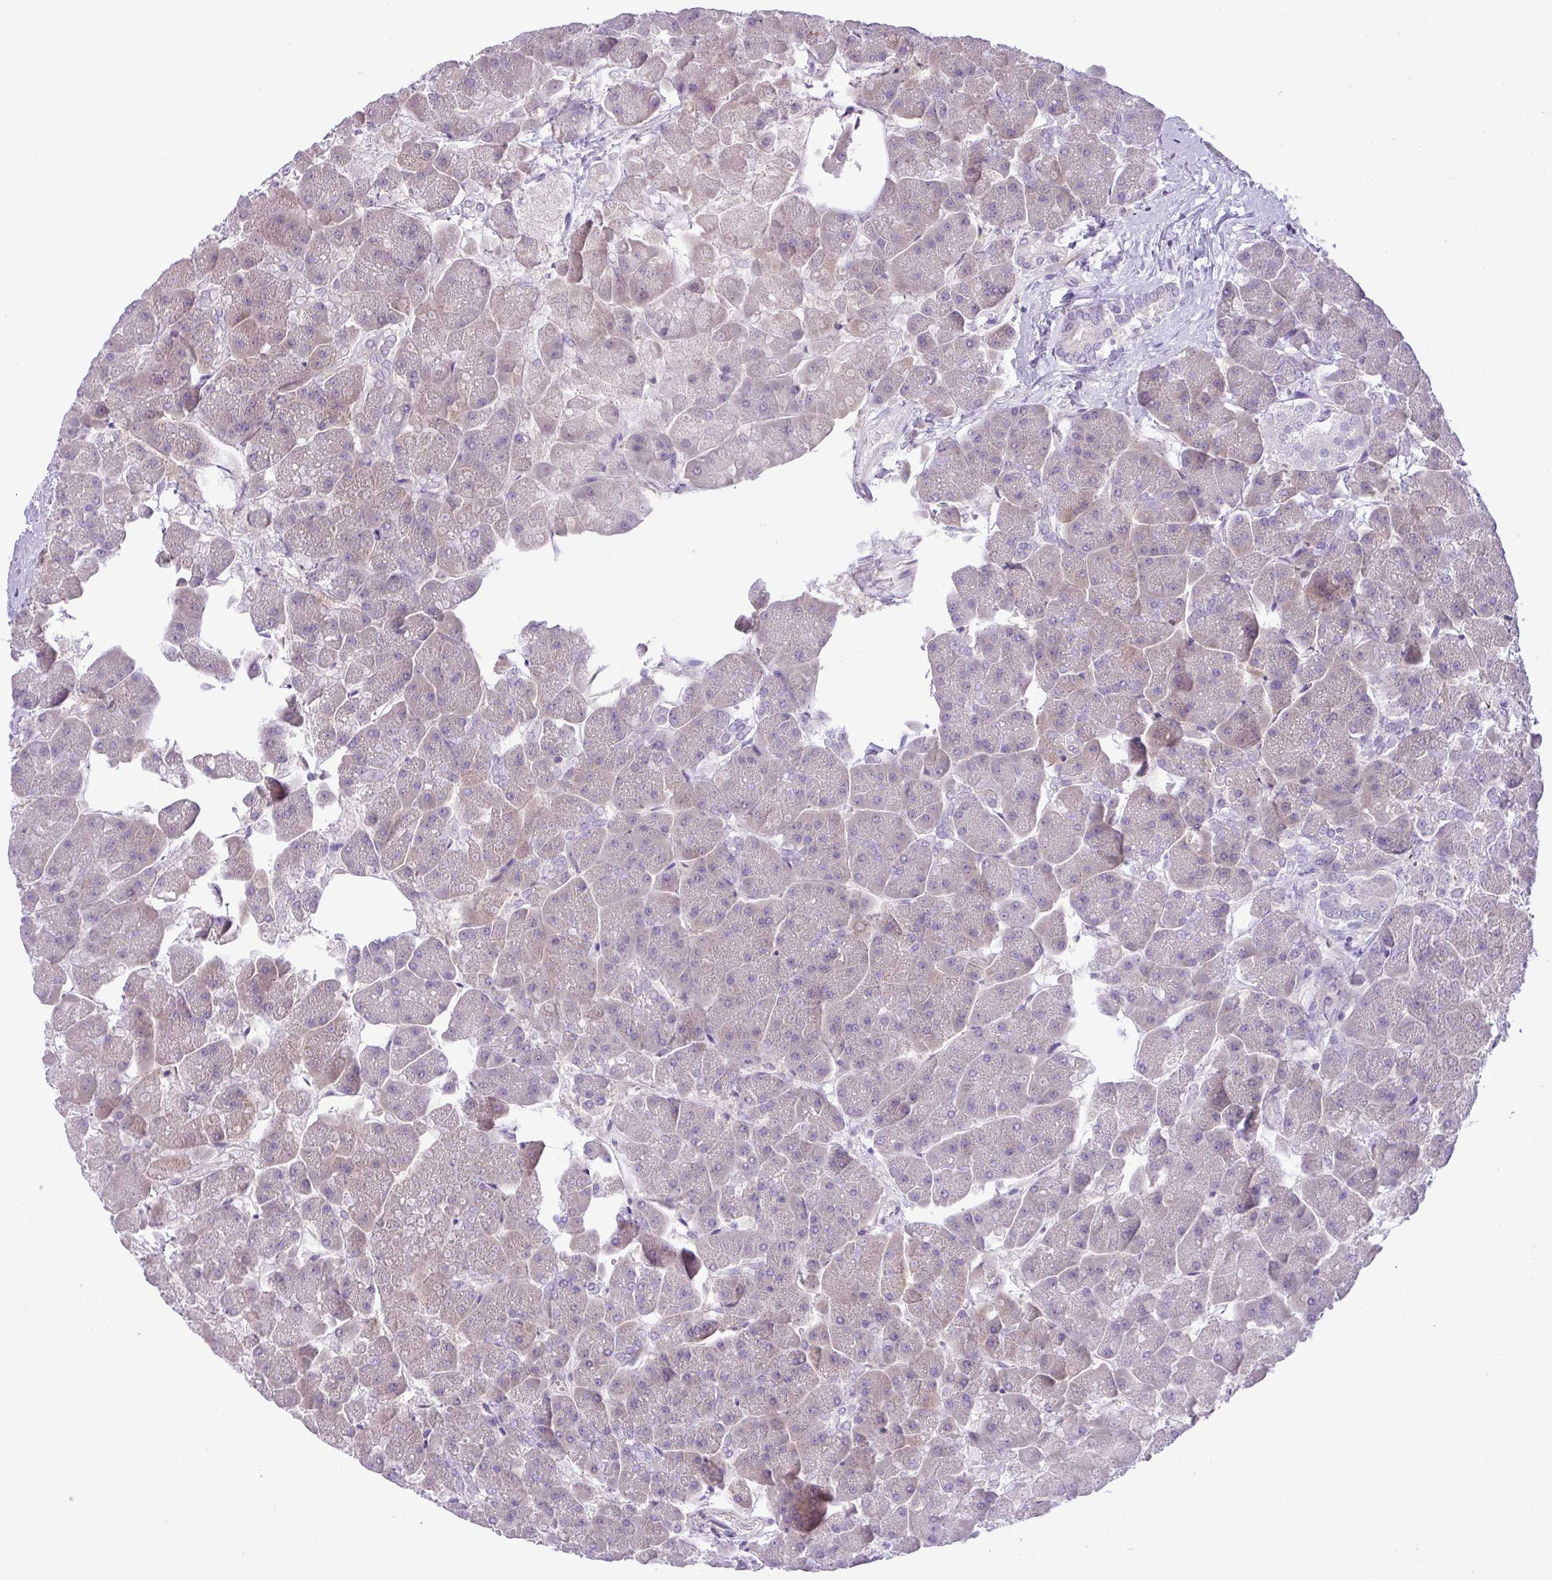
{"staining": {"intensity": "negative", "quantity": "none", "location": "none"}, "tissue": "pancreas", "cell_type": "Exocrine glandular cells", "image_type": "normal", "snomed": [{"axis": "morphology", "description": "Normal tissue, NOS"}, {"axis": "topography", "description": "Pancreas"}, {"axis": "topography", "description": "Peripheral nerve tissue"}], "caption": "The immunohistochemistry histopathology image has no significant staining in exocrine glandular cells of pancreas.", "gene": "ENSG00000273748", "patient": {"sex": "male", "age": 54}}